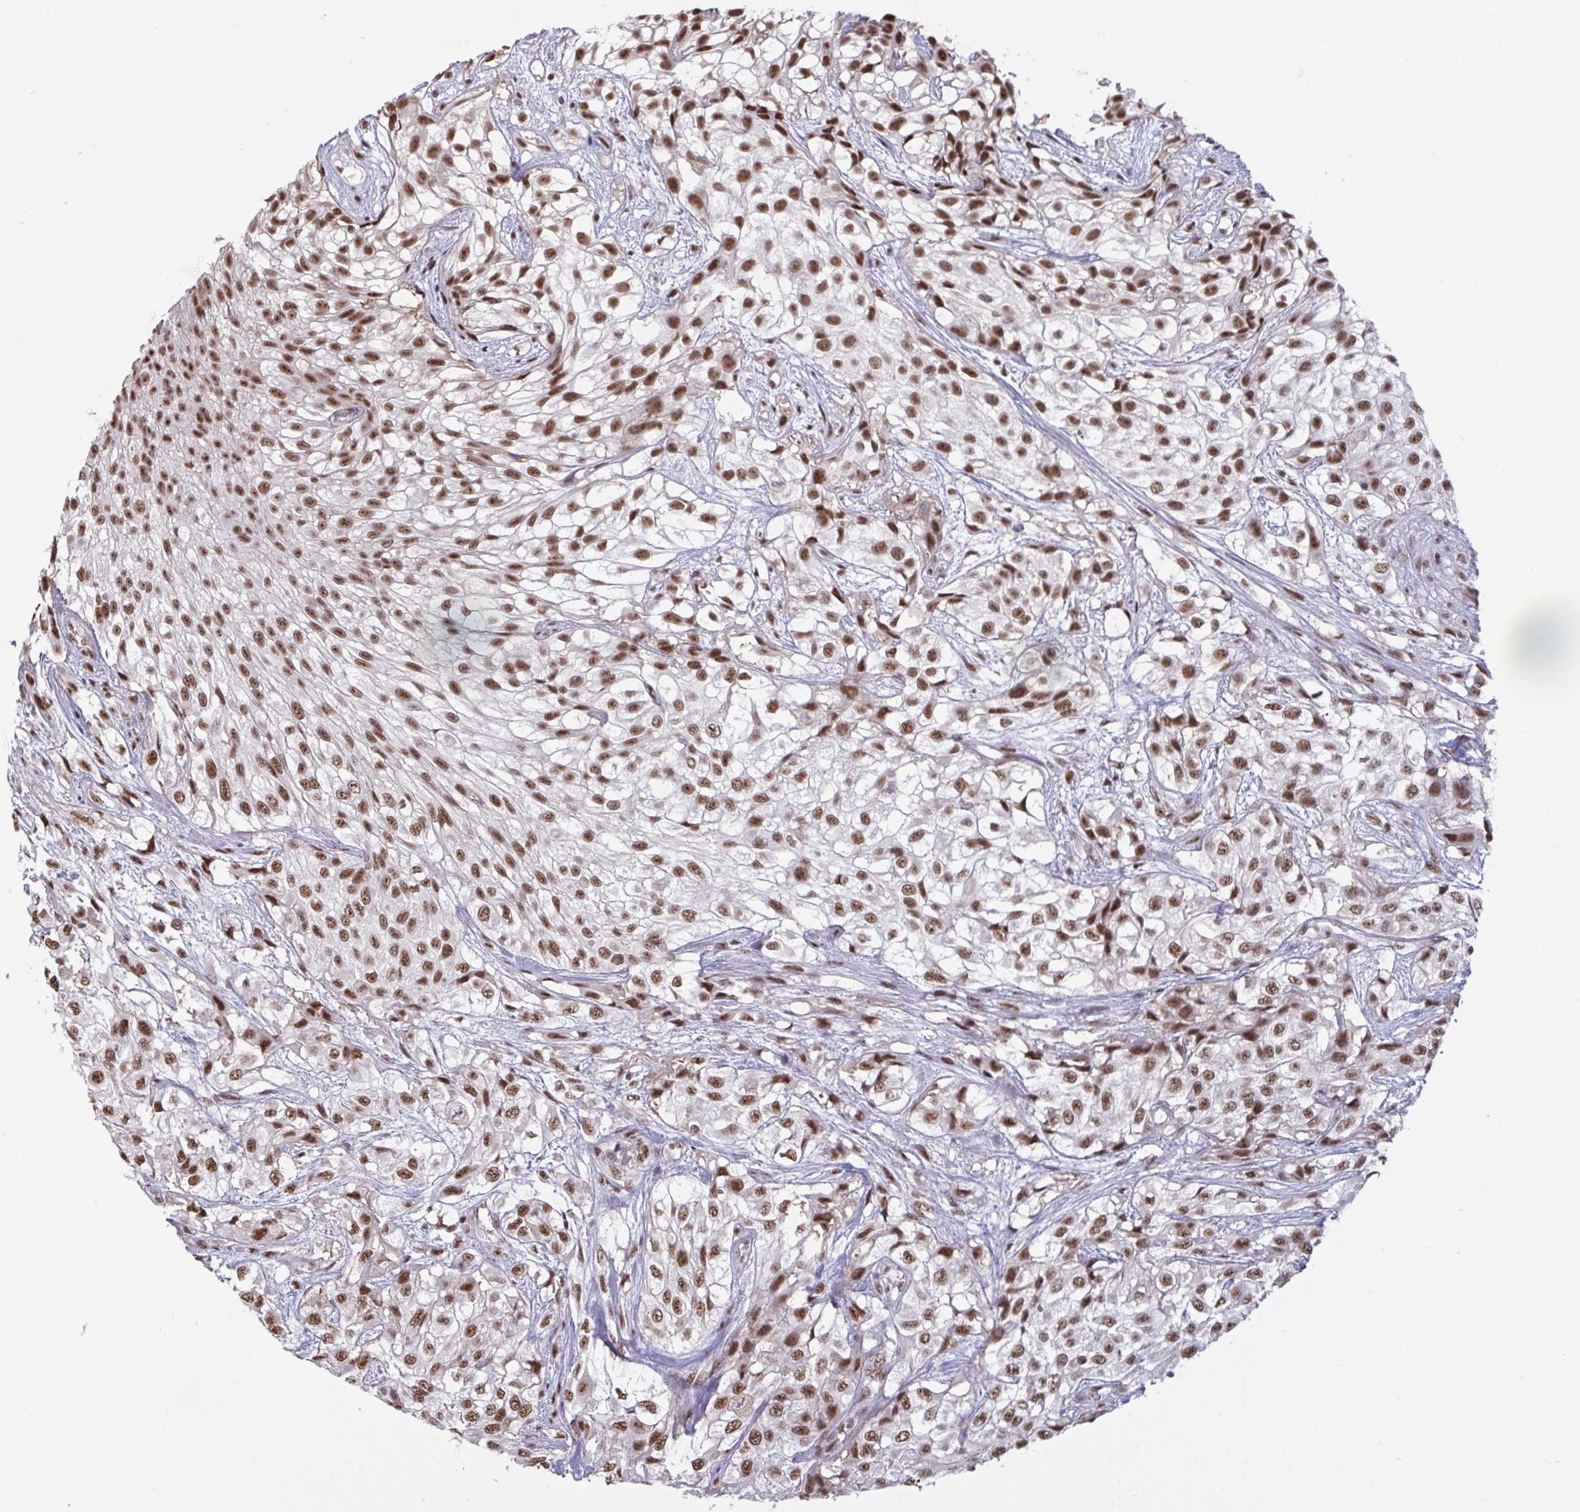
{"staining": {"intensity": "moderate", "quantity": ">75%", "location": "nuclear"}, "tissue": "urothelial cancer", "cell_type": "Tumor cells", "image_type": "cancer", "snomed": [{"axis": "morphology", "description": "Urothelial carcinoma, High grade"}, {"axis": "topography", "description": "Urinary bladder"}], "caption": "An image of urothelial carcinoma (high-grade) stained for a protein exhibits moderate nuclear brown staining in tumor cells. The staining was performed using DAB (3,3'-diaminobenzidine) to visualize the protein expression in brown, while the nuclei were stained in blue with hematoxylin (Magnification: 20x).", "gene": "PUF60", "patient": {"sex": "male", "age": 56}}